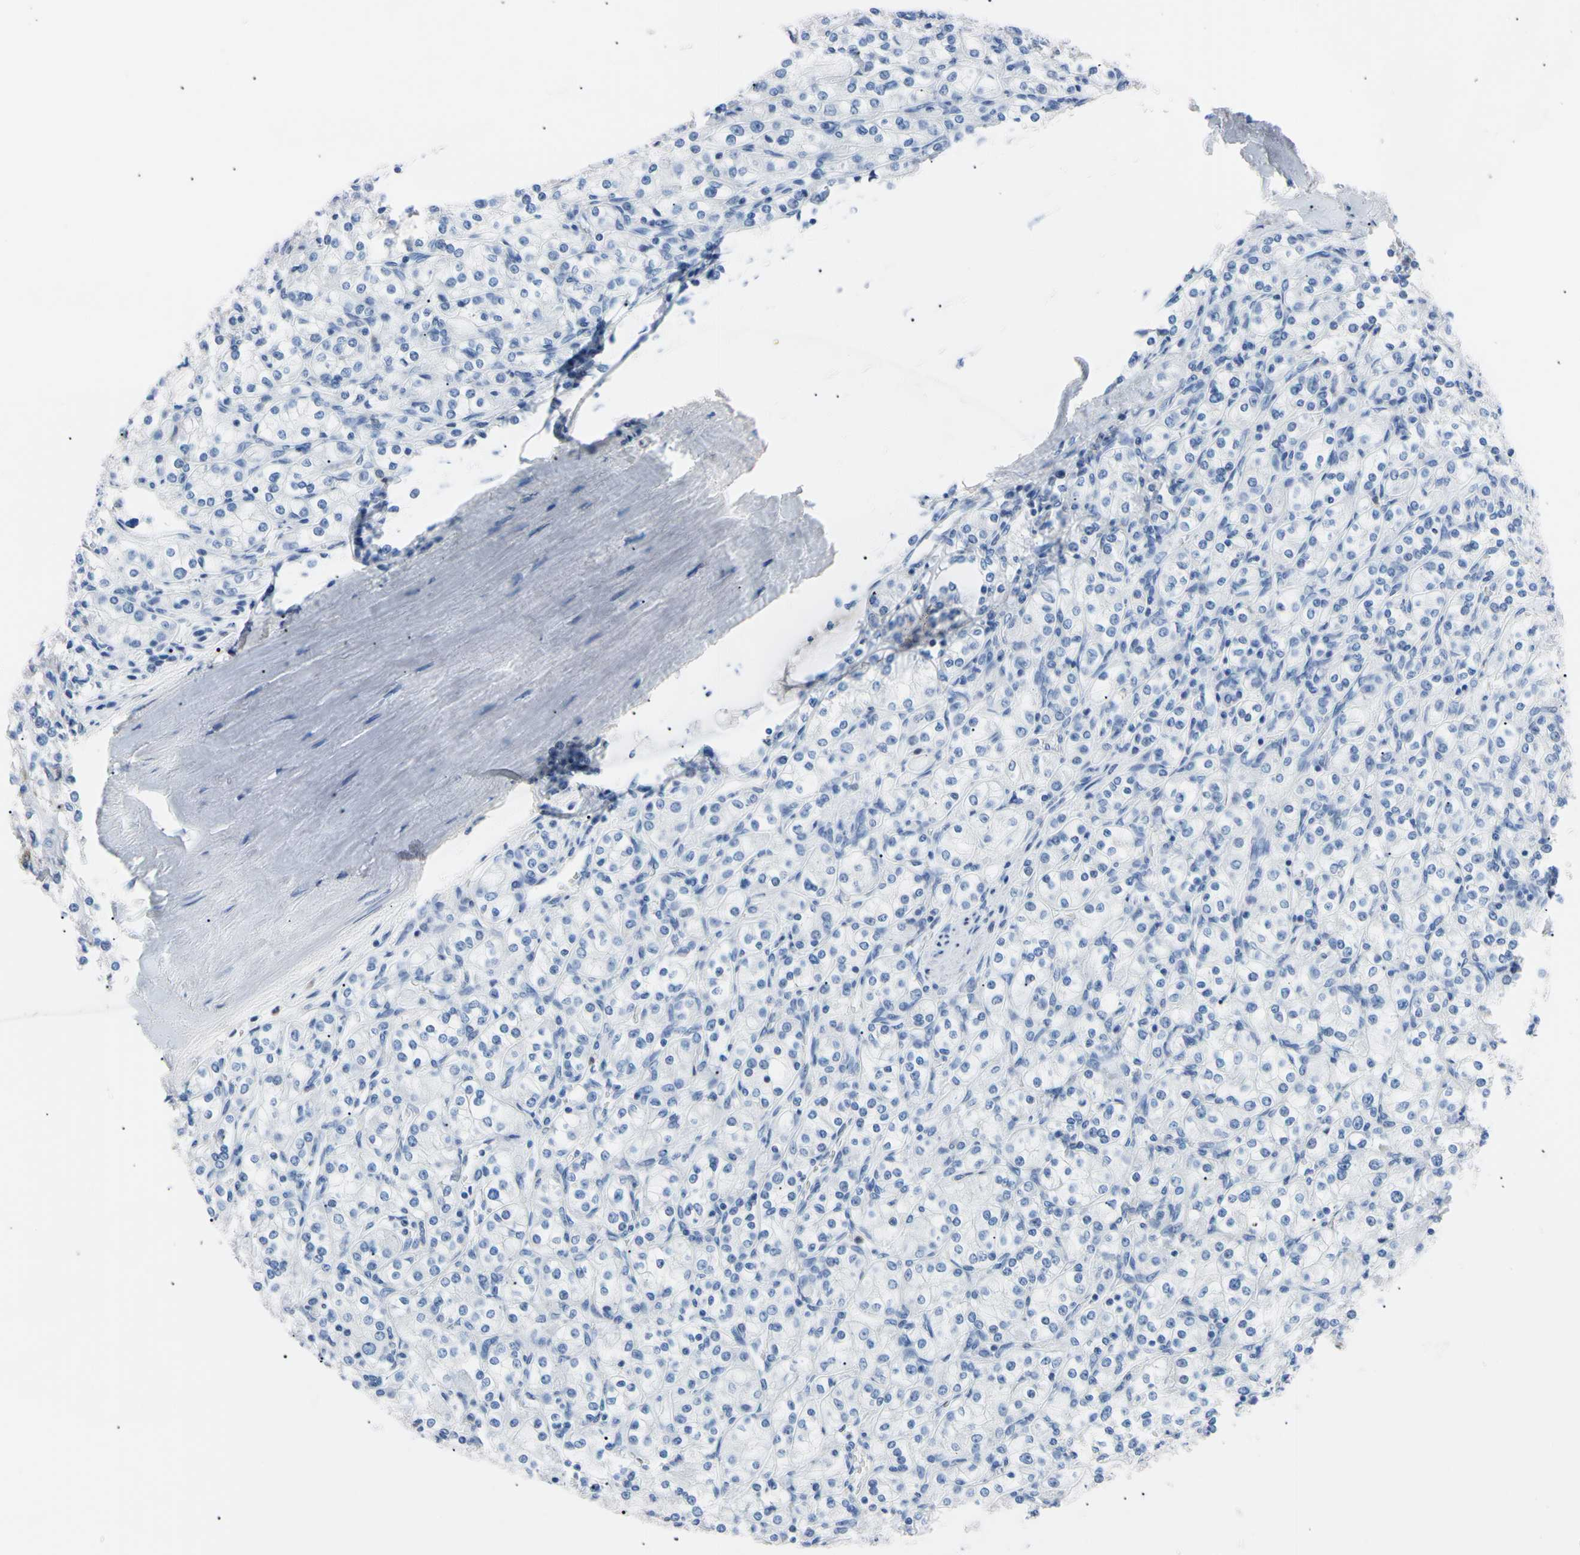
{"staining": {"intensity": "negative", "quantity": "none", "location": "none"}, "tissue": "renal cancer", "cell_type": "Tumor cells", "image_type": "cancer", "snomed": [{"axis": "morphology", "description": "Adenocarcinoma, NOS"}, {"axis": "topography", "description": "Kidney"}], "caption": "The photomicrograph demonstrates no staining of tumor cells in renal cancer (adenocarcinoma).", "gene": "NCF4", "patient": {"sex": "male", "age": 77}}